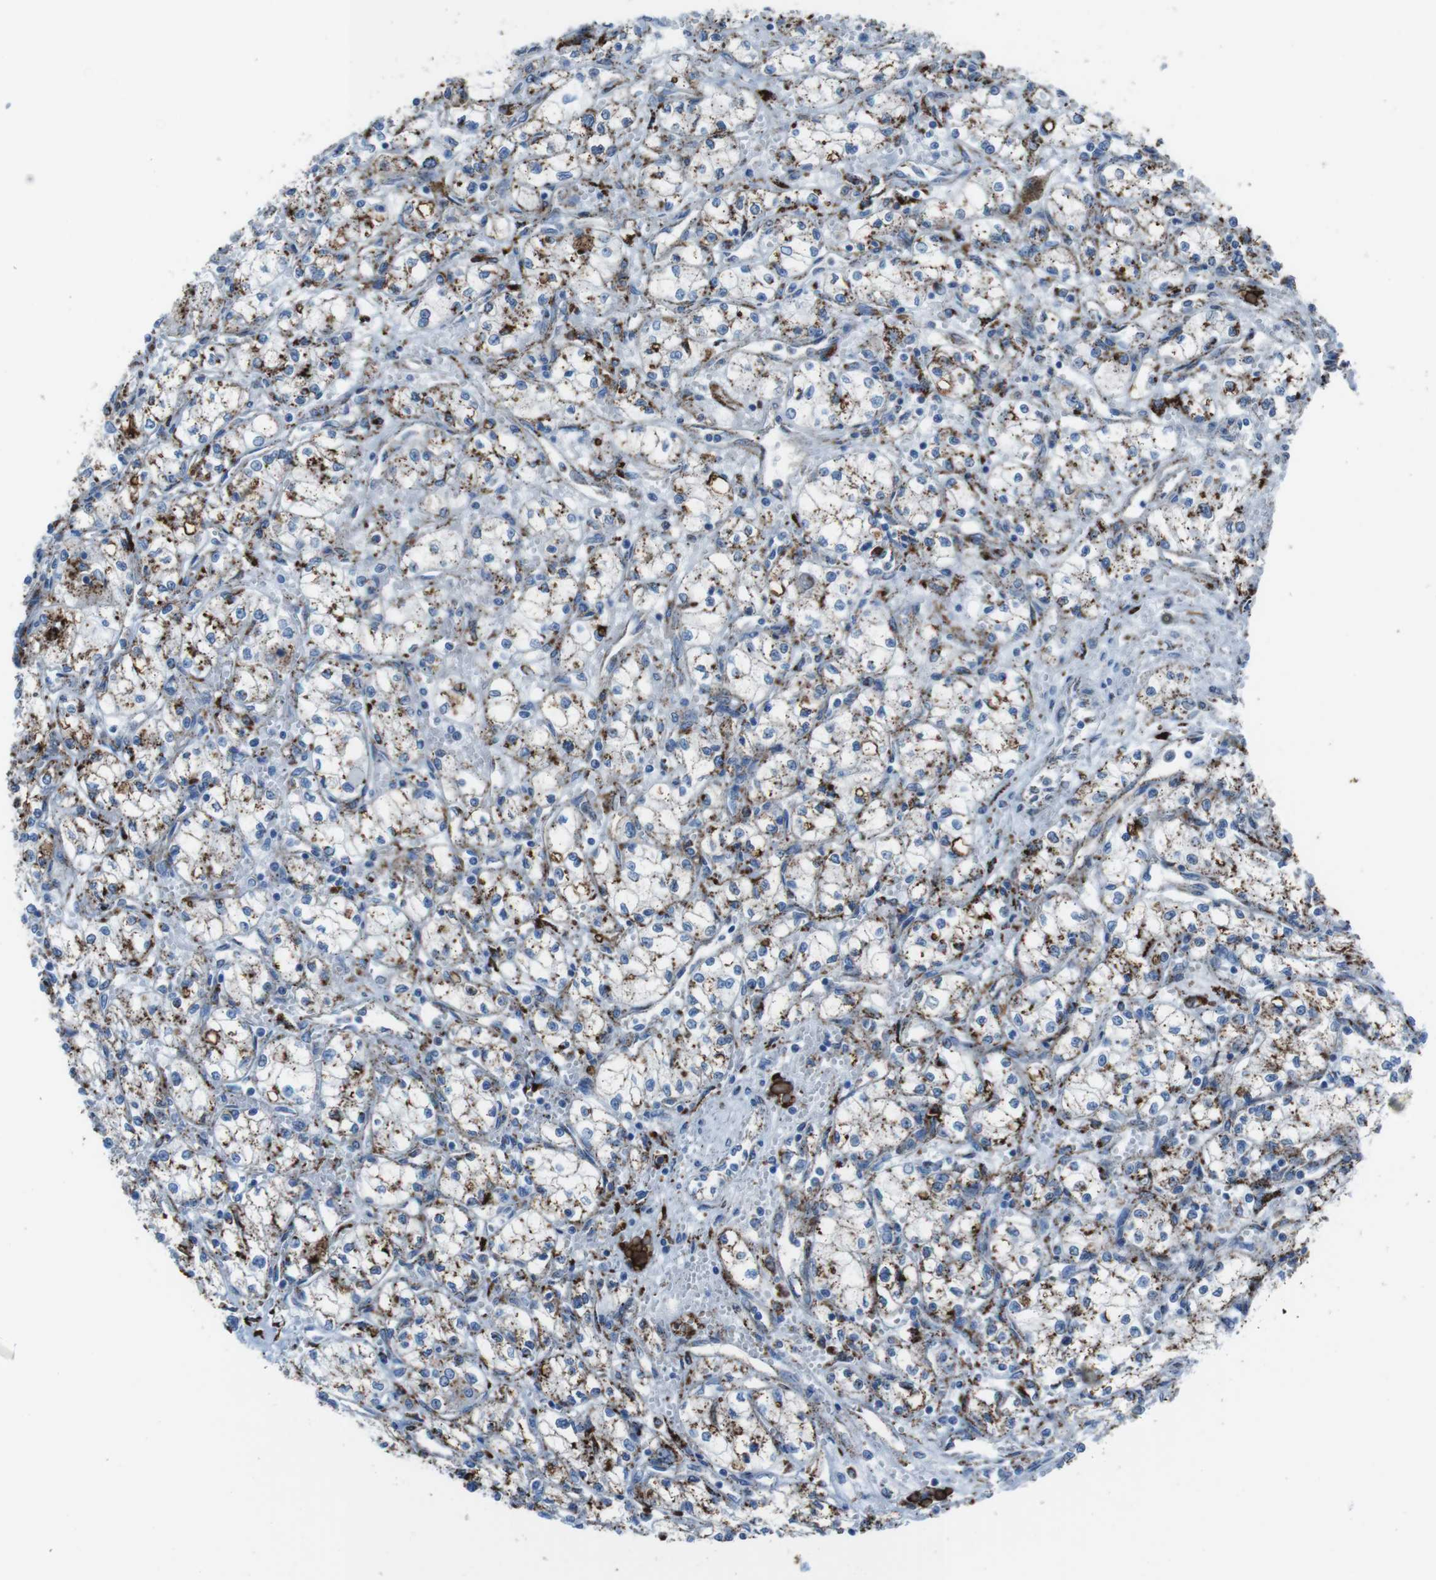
{"staining": {"intensity": "moderate", "quantity": "25%-75%", "location": "cytoplasmic/membranous"}, "tissue": "renal cancer", "cell_type": "Tumor cells", "image_type": "cancer", "snomed": [{"axis": "morphology", "description": "Normal tissue, NOS"}, {"axis": "morphology", "description": "Adenocarcinoma, NOS"}, {"axis": "topography", "description": "Kidney"}], "caption": "Renal adenocarcinoma stained with DAB (3,3'-diaminobenzidine) IHC demonstrates medium levels of moderate cytoplasmic/membranous expression in approximately 25%-75% of tumor cells.", "gene": "SCARB2", "patient": {"sex": "male", "age": 59}}